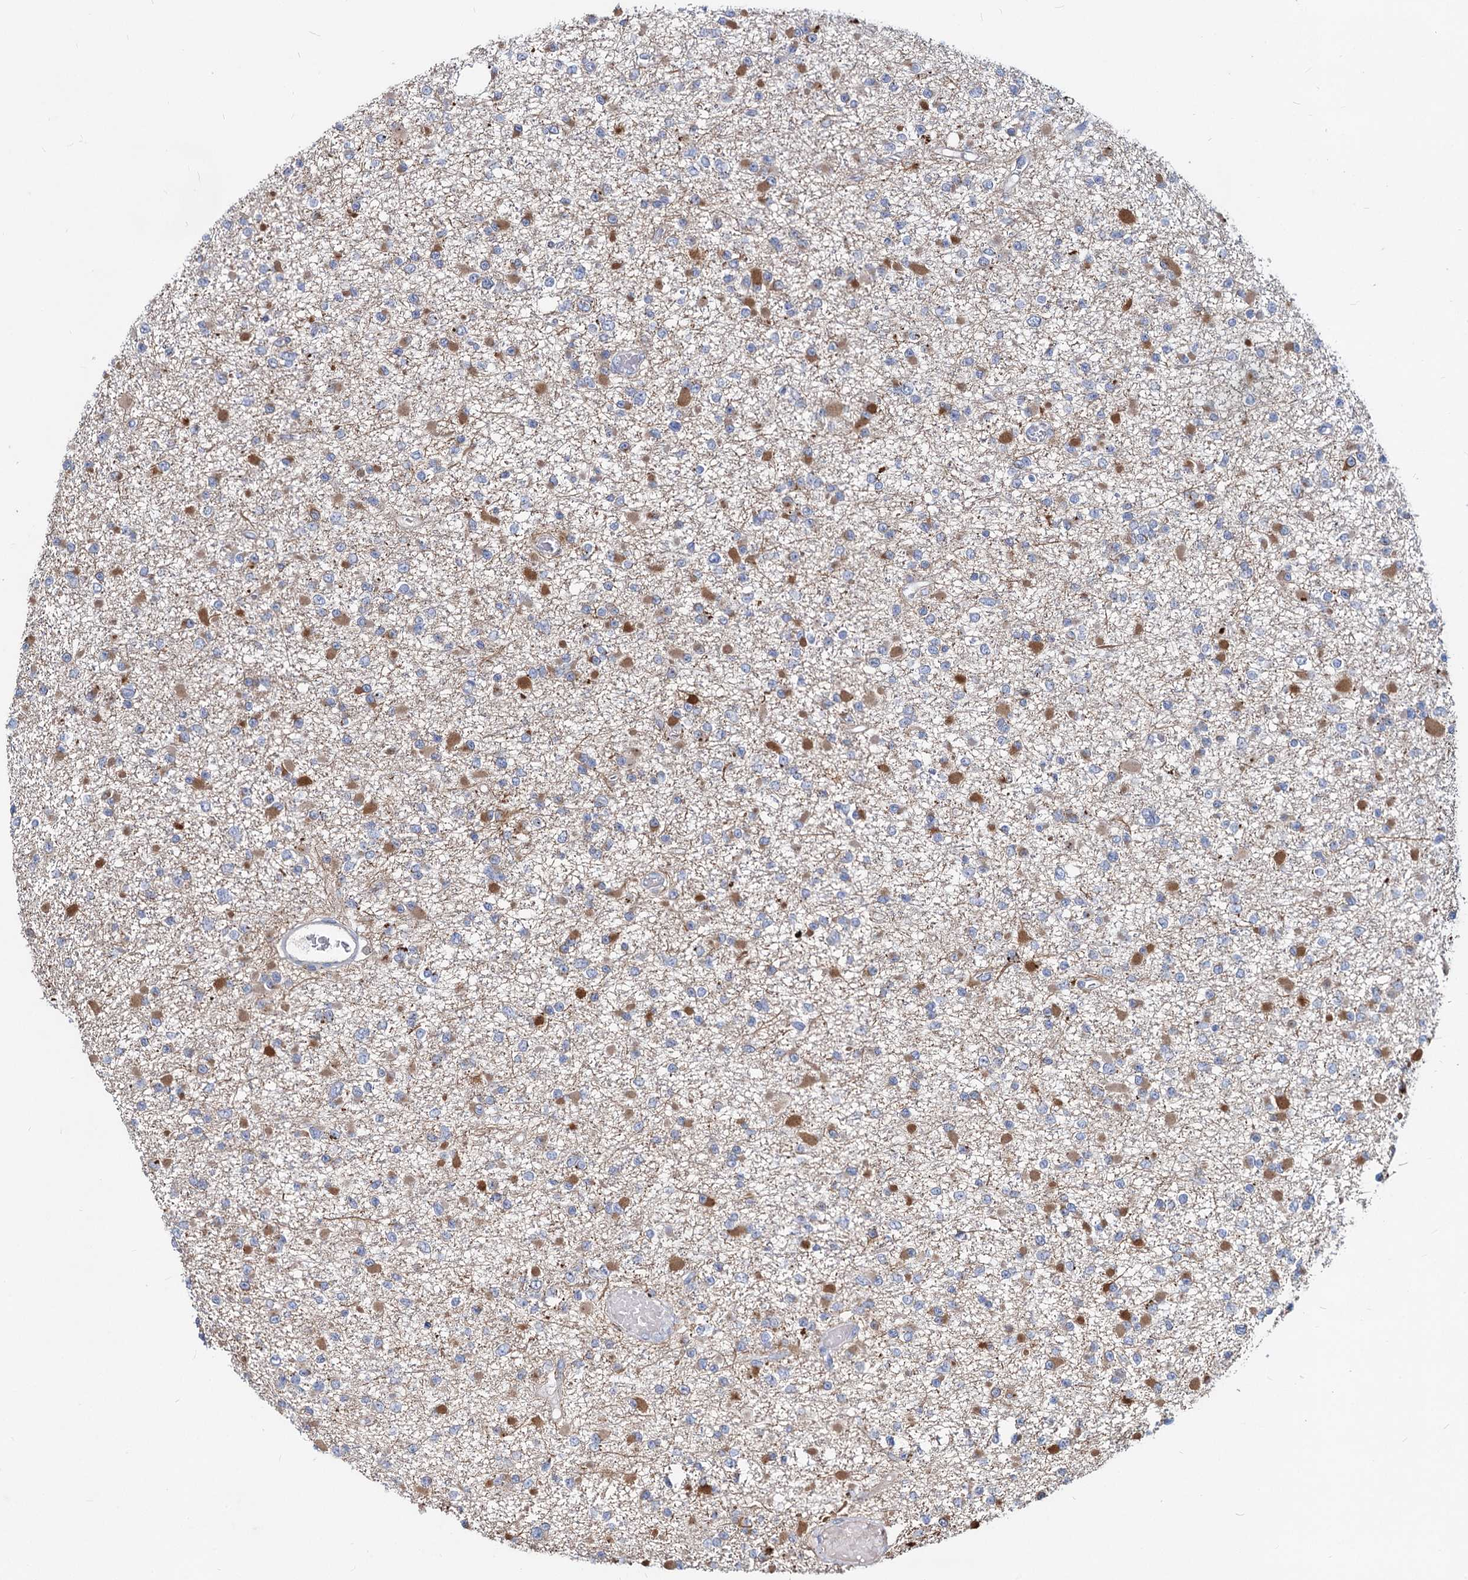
{"staining": {"intensity": "moderate", "quantity": "<25%", "location": "cytoplasmic/membranous"}, "tissue": "glioma", "cell_type": "Tumor cells", "image_type": "cancer", "snomed": [{"axis": "morphology", "description": "Glioma, malignant, Low grade"}, {"axis": "topography", "description": "Brain"}], "caption": "This photomicrograph displays malignant glioma (low-grade) stained with IHC to label a protein in brown. The cytoplasmic/membranous of tumor cells show moderate positivity for the protein. Nuclei are counter-stained blue.", "gene": "AGBL4", "patient": {"sex": "female", "age": 22}}